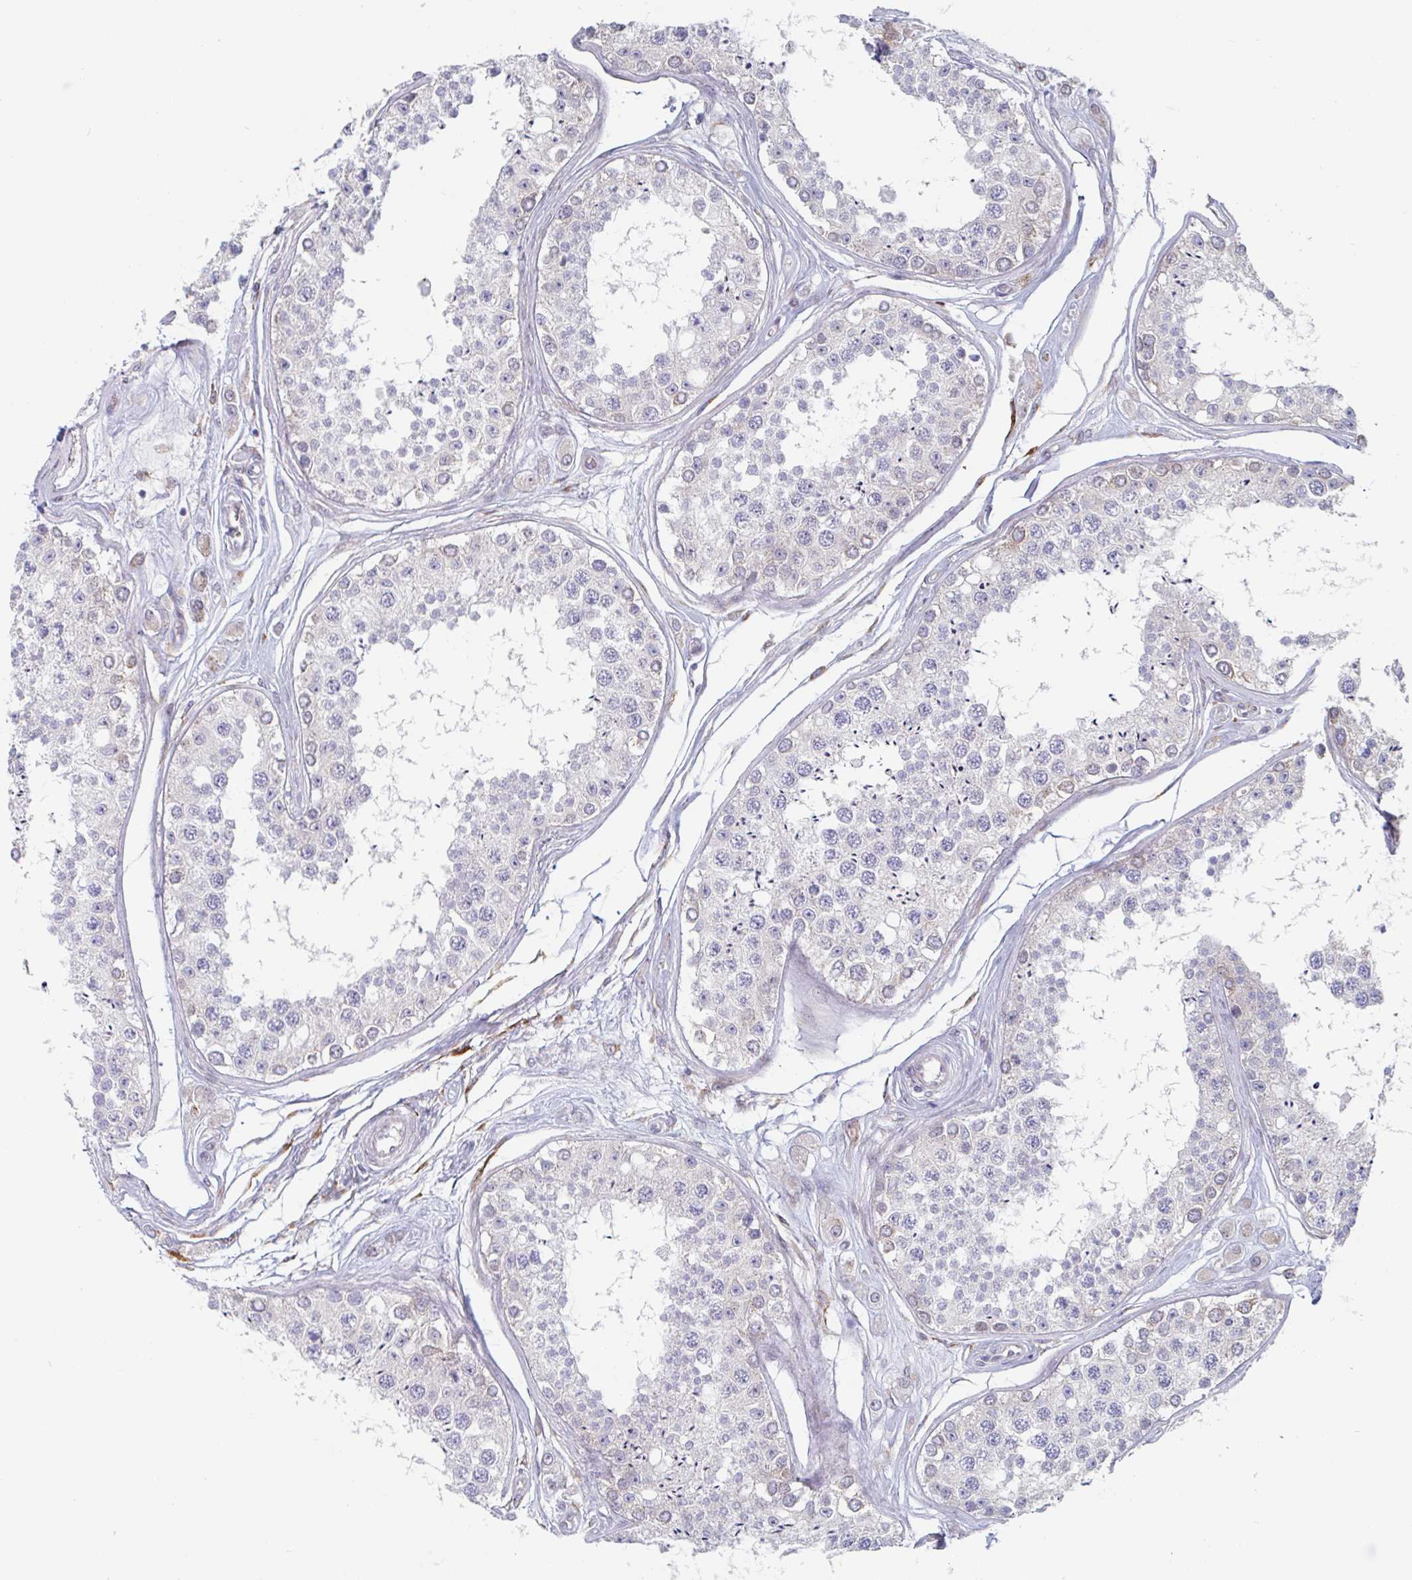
{"staining": {"intensity": "weak", "quantity": "<25%", "location": "cytoplasmic/membranous"}, "tissue": "testis", "cell_type": "Cells in seminiferous ducts", "image_type": "normal", "snomed": [{"axis": "morphology", "description": "Normal tissue, NOS"}, {"axis": "topography", "description": "Testis"}], "caption": "This is a micrograph of IHC staining of normal testis, which shows no staining in cells in seminiferous ducts. The staining was performed using DAB to visualize the protein expression in brown, while the nuclei were stained in blue with hematoxylin (Magnification: 20x).", "gene": "TRAPPC10", "patient": {"sex": "male", "age": 25}}